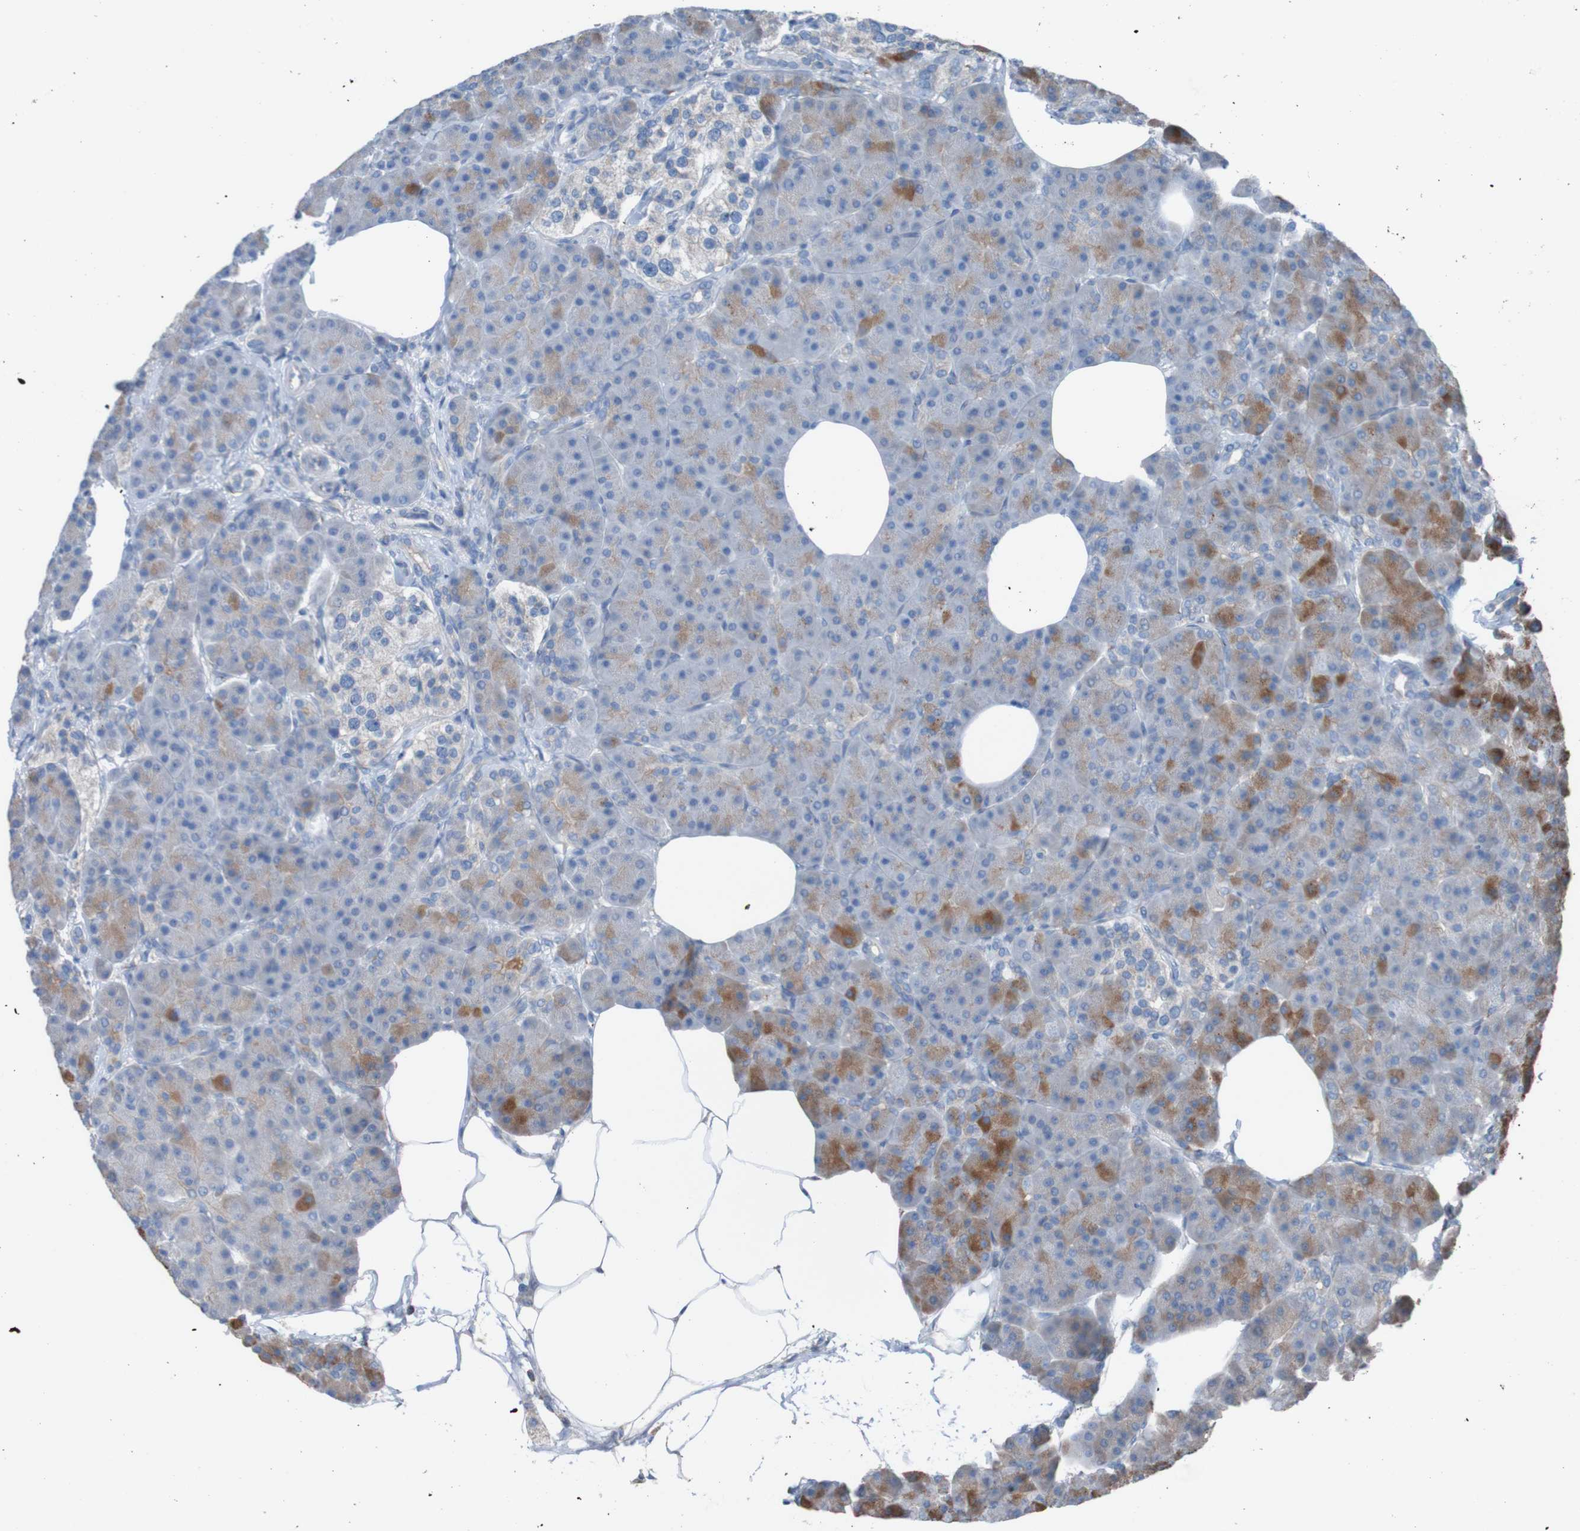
{"staining": {"intensity": "moderate", "quantity": "25%-75%", "location": "cytoplasmic/membranous"}, "tissue": "pancreas", "cell_type": "Exocrine glandular cells", "image_type": "normal", "snomed": [{"axis": "morphology", "description": "Normal tissue, NOS"}, {"axis": "topography", "description": "Pancreas"}], "caption": "Brown immunohistochemical staining in unremarkable human pancreas demonstrates moderate cytoplasmic/membranous expression in approximately 25%-75% of exocrine glandular cells. (DAB IHC, brown staining for protein, blue staining for nuclei).", "gene": "MINAR1", "patient": {"sex": "female", "age": 70}}